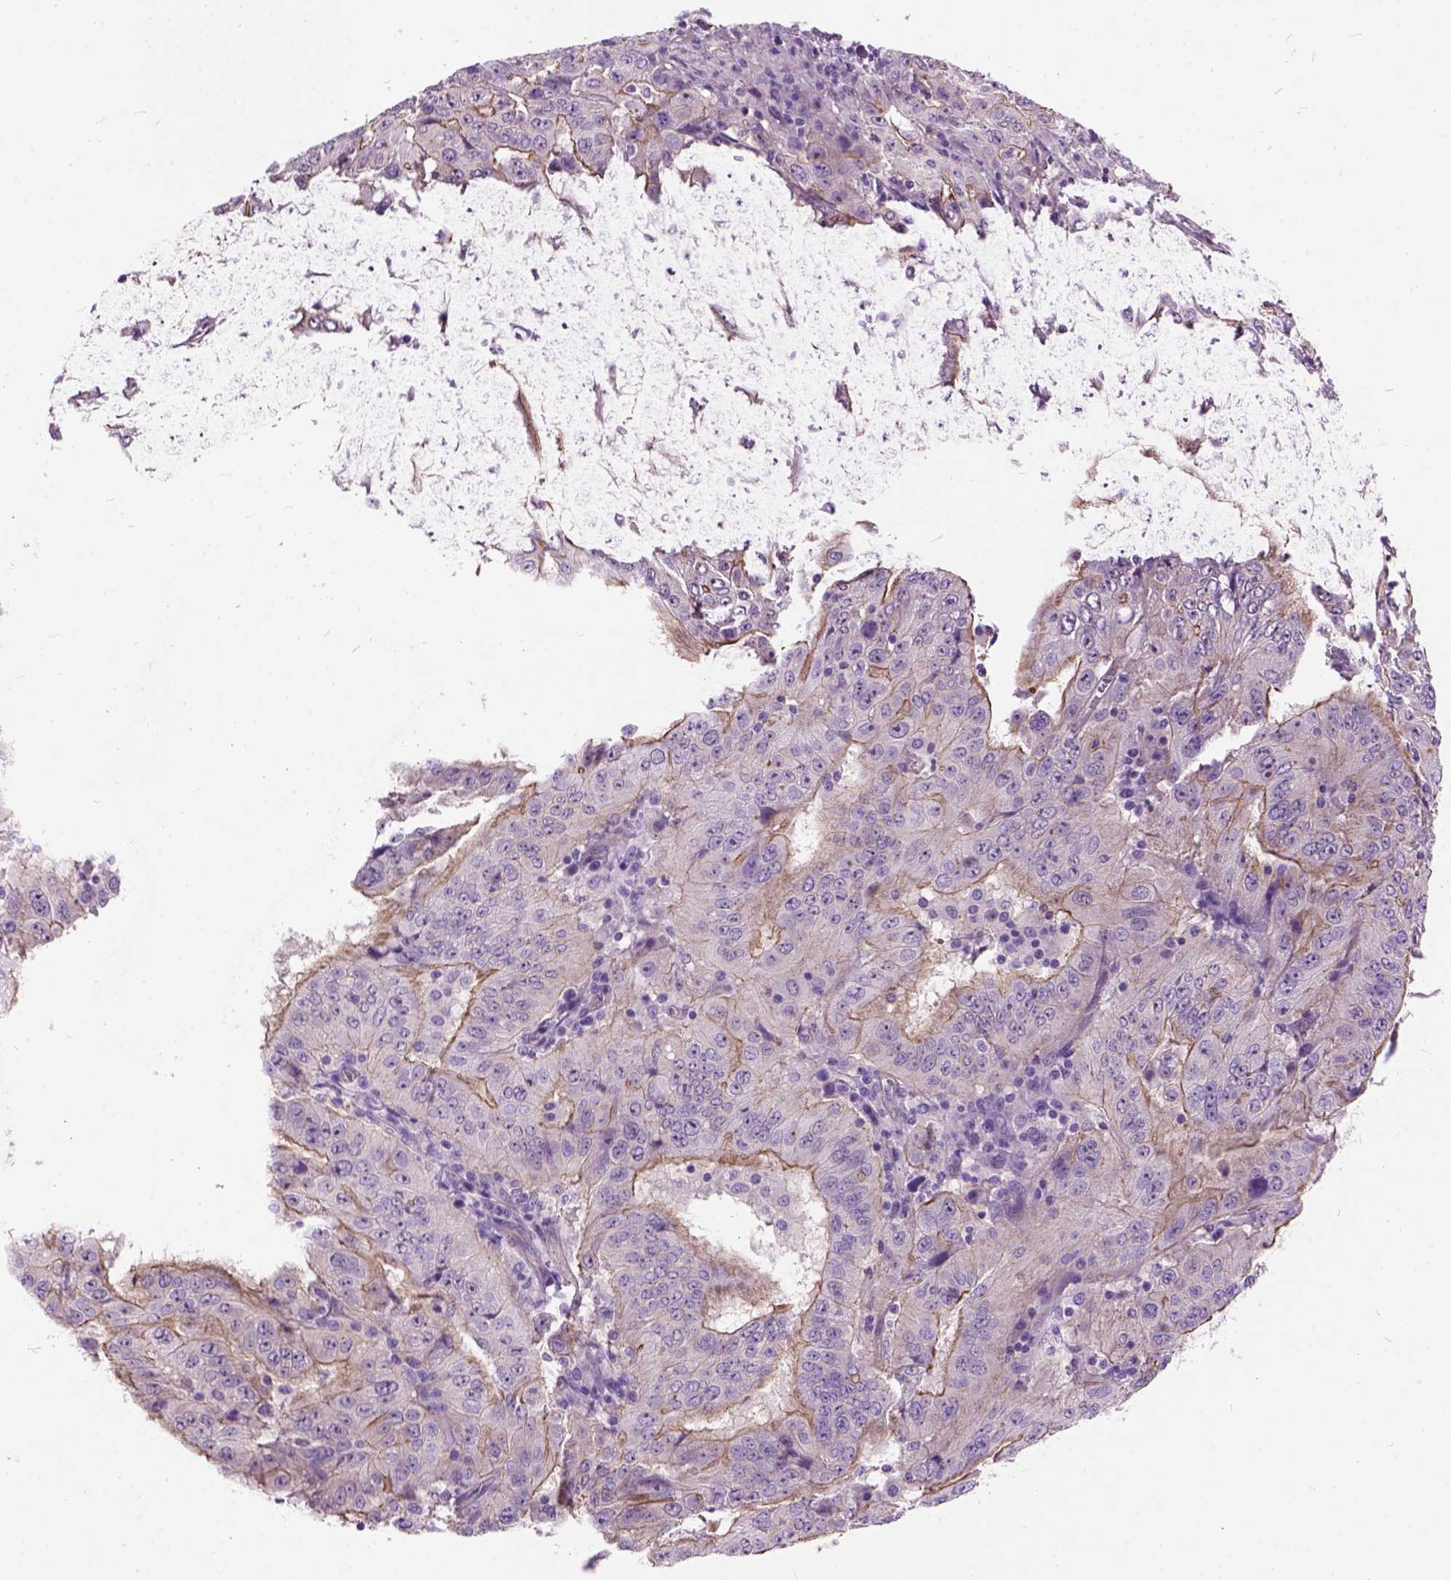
{"staining": {"intensity": "moderate", "quantity": ">75%", "location": "cytoplasmic/membranous"}, "tissue": "pancreatic cancer", "cell_type": "Tumor cells", "image_type": "cancer", "snomed": [{"axis": "morphology", "description": "Adenocarcinoma, NOS"}, {"axis": "topography", "description": "Pancreas"}], "caption": "Approximately >75% of tumor cells in human pancreatic cancer (adenocarcinoma) show moderate cytoplasmic/membranous protein staining as visualized by brown immunohistochemical staining.", "gene": "MAPT", "patient": {"sex": "male", "age": 63}}